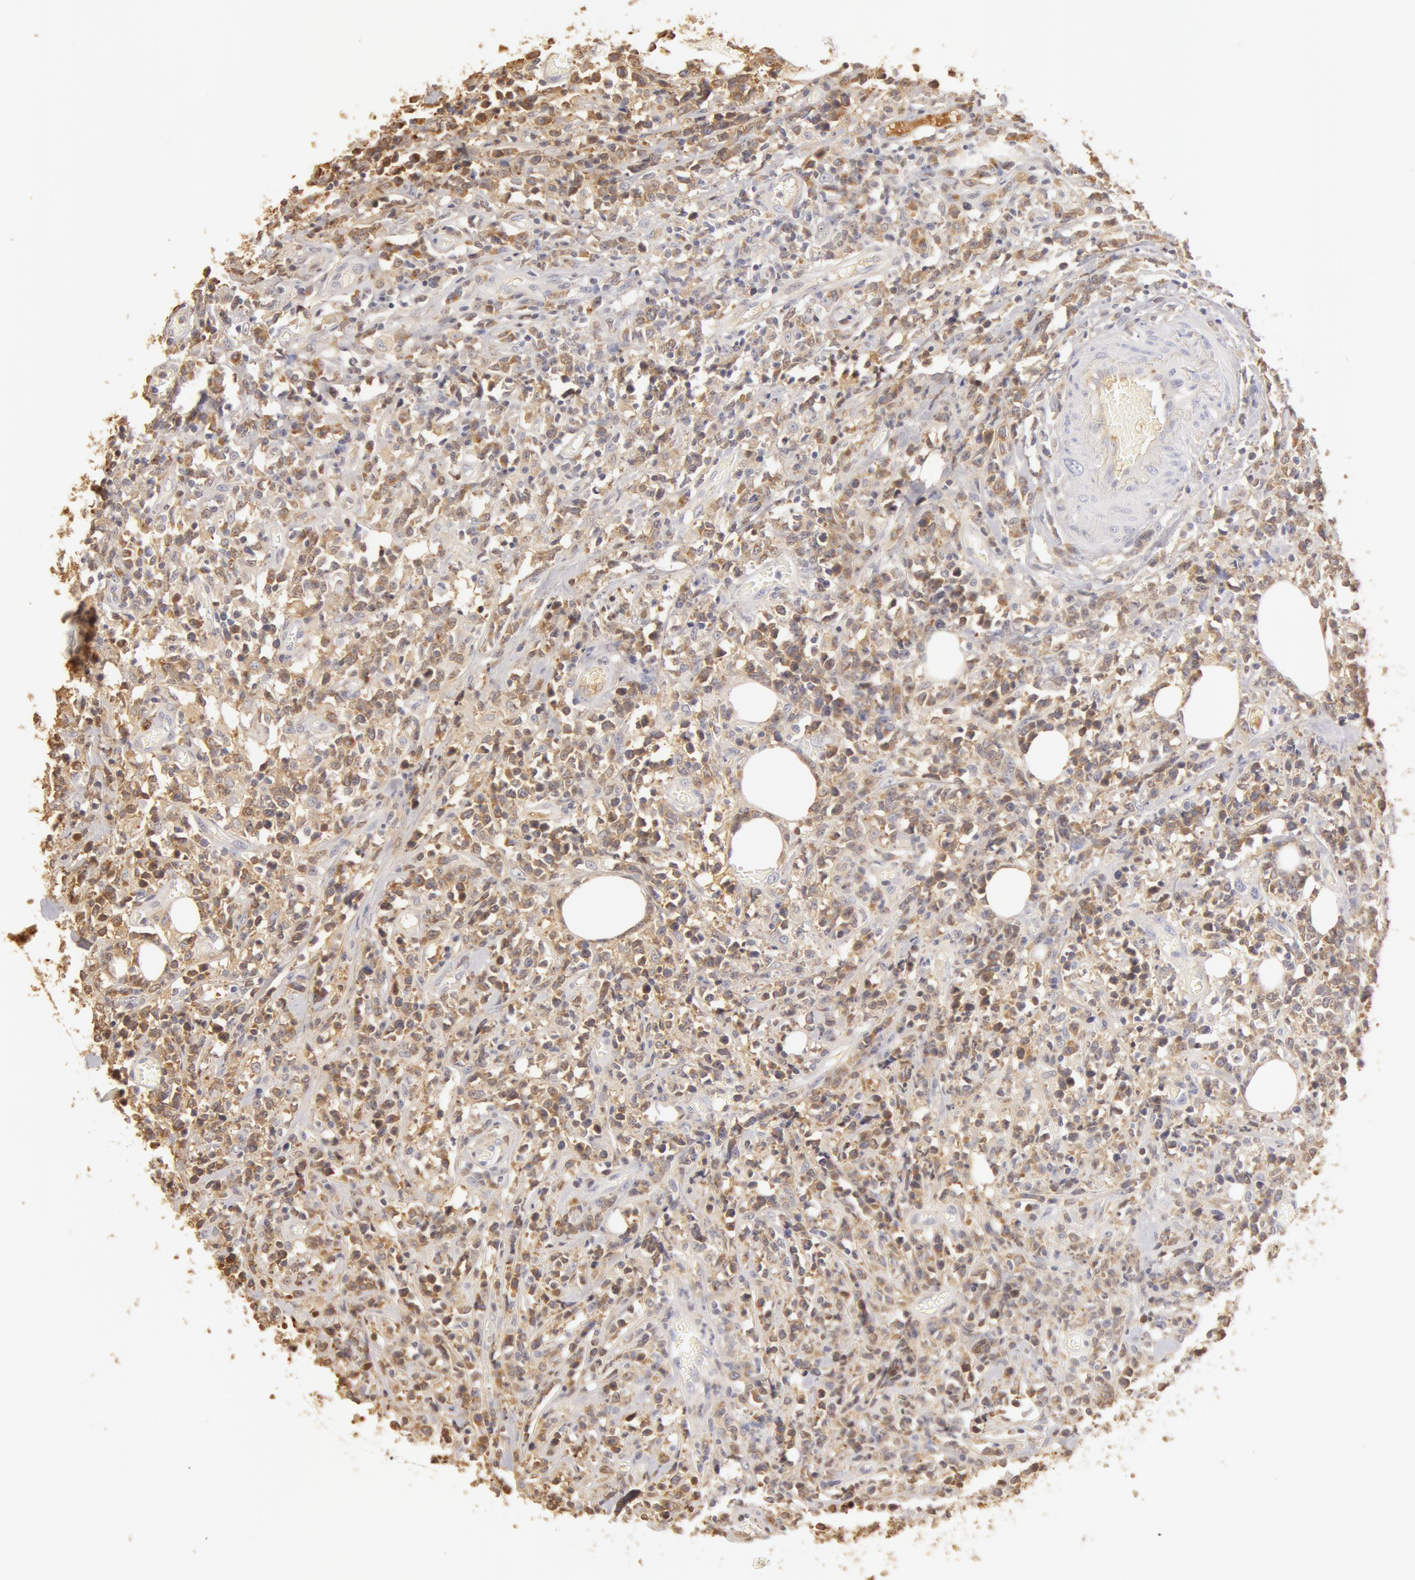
{"staining": {"intensity": "weak", "quantity": "<25%", "location": "cytoplasmic/membranous"}, "tissue": "lymphoma", "cell_type": "Tumor cells", "image_type": "cancer", "snomed": [{"axis": "morphology", "description": "Malignant lymphoma, non-Hodgkin's type, High grade"}, {"axis": "topography", "description": "Colon"}], "caption": "Human lymphoma stained for a protein using immunohistochemistry (IHC) reveals no staining in tumor cells.", "gene": "TF", "patient": {"sex": "male", "age": 82}}